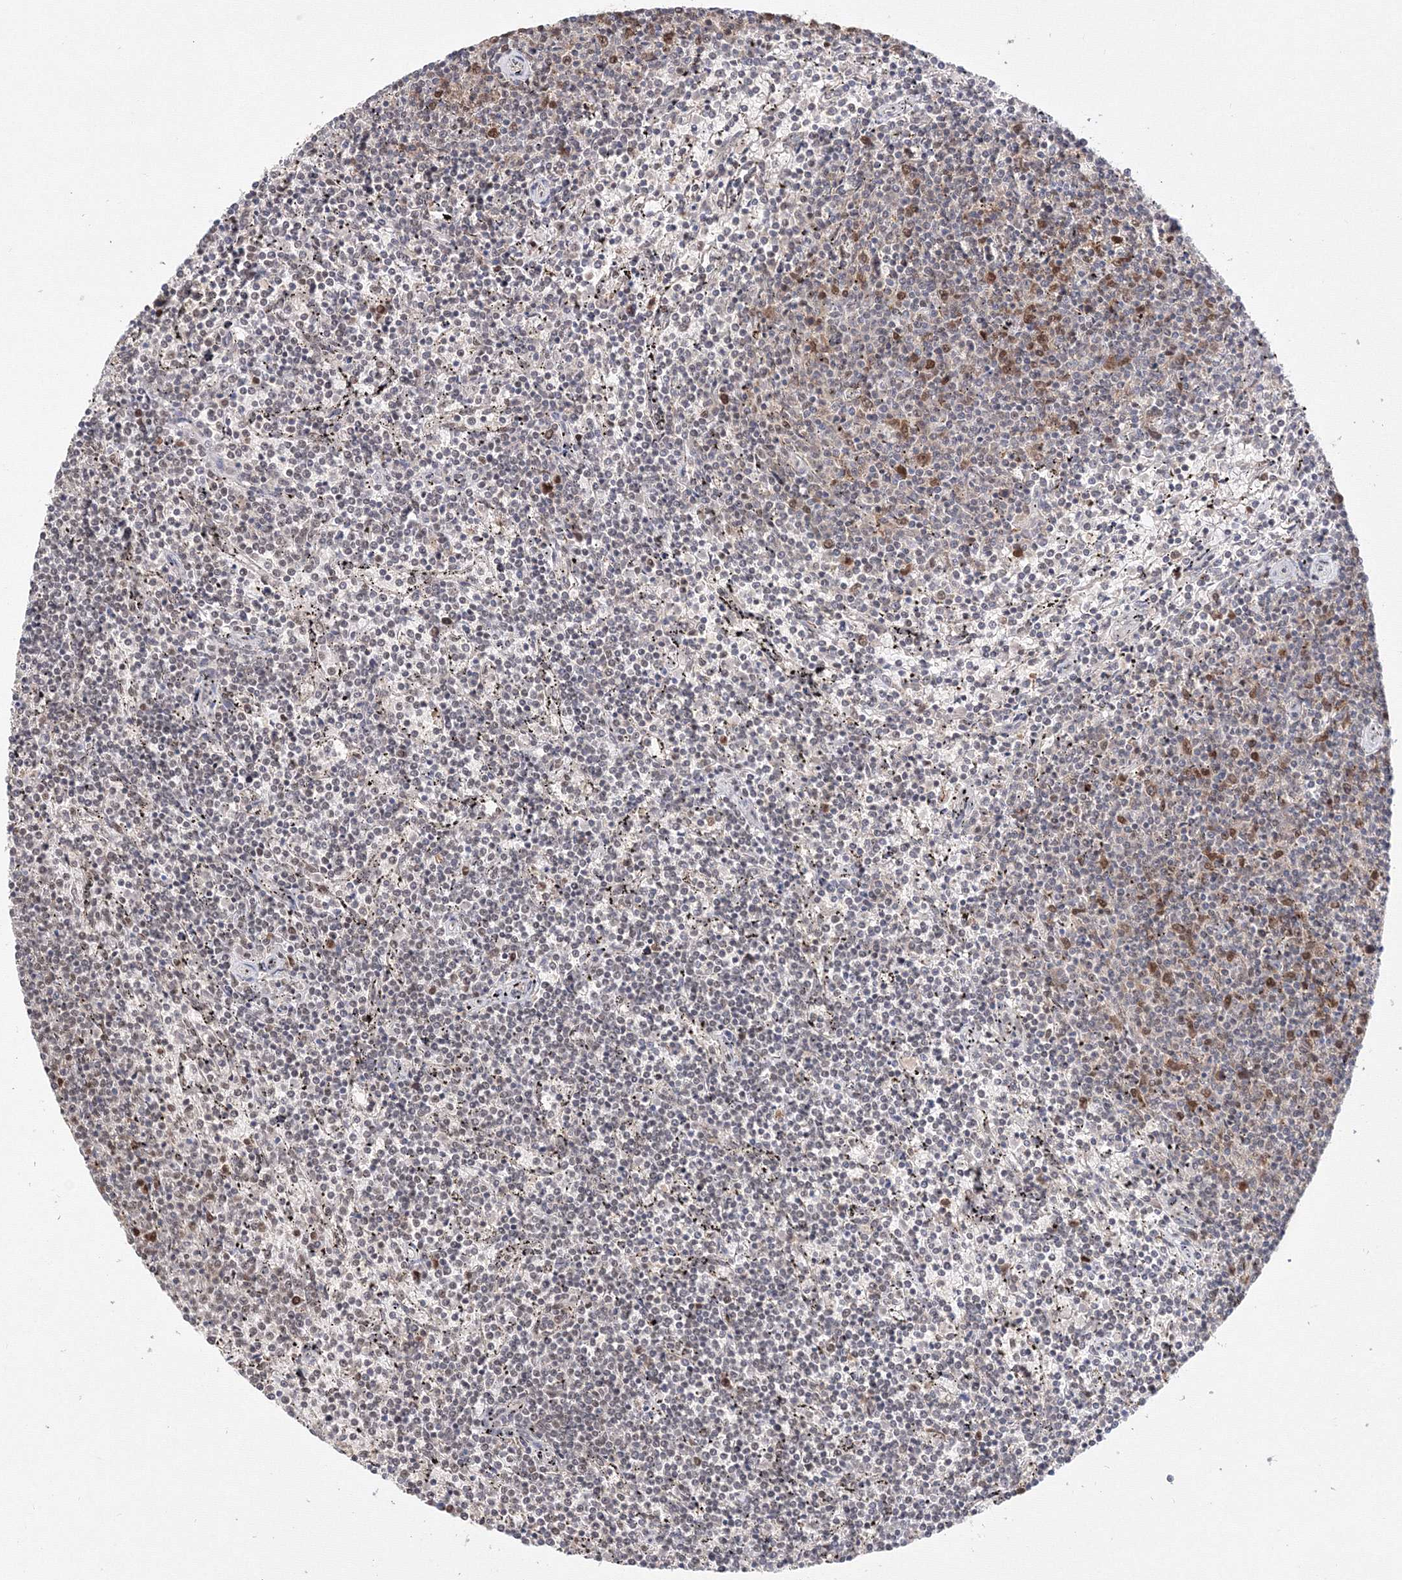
{"staining": {"intensity": "negative", "quantity": "none", "location": "none"}, "tissue": "lymphoma", "cell_type": "Tumor cells", "image_type": "cancer", "snomed": [{"axis": "morphology", "description": "Malignant lymphoma, non-Hodgkin's type, Low grade"}, {"axis": "topography", "description": "Spleen"}], "caption": "Lymphoma stained for a protein using IHC demonstrates no positivity tumor cells.", "gene": "IWS1", "patient": {"sex": "female", "age": 50}}